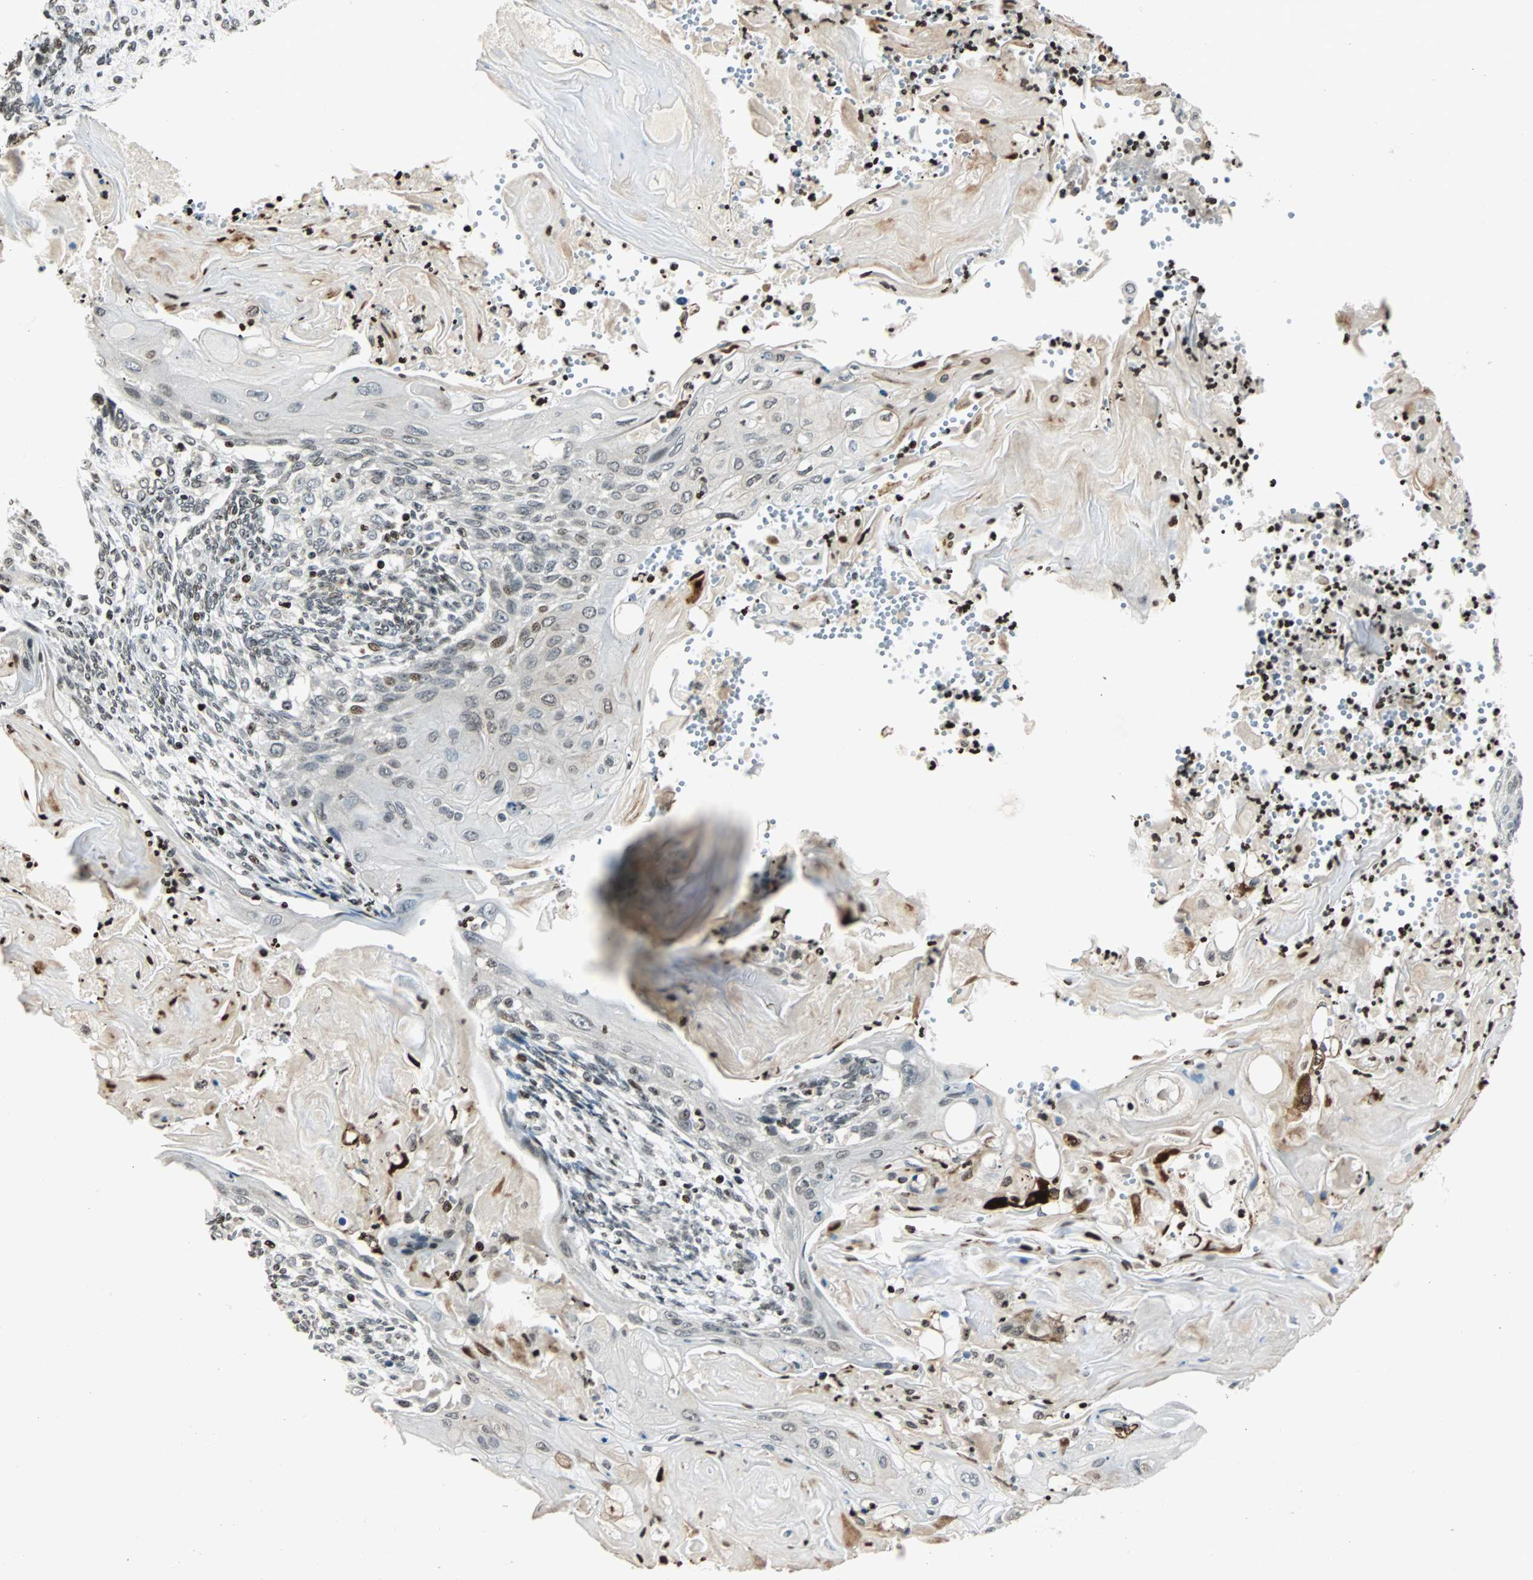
{"staining": {"intensity": "moderate", "quantity": "<25%", "location": "nuclear"}, "tissue": "endometrial cancer", "cell_type": "Tumor cells", "image_type": "cancer", "snomed": [{"axis": "morphology", "description": "Neoplasm, malignant, NOS"}, {"axis": "topography", "description": "Endometrium"}], "caption": "Endometrial cancer was stained to show a protein in brown. There is low levels of moderate nuclear staining in approximately <25% of tumor cells.", "gene": "PAXIP1", "patient": {"sex": "female", "age": 74}}